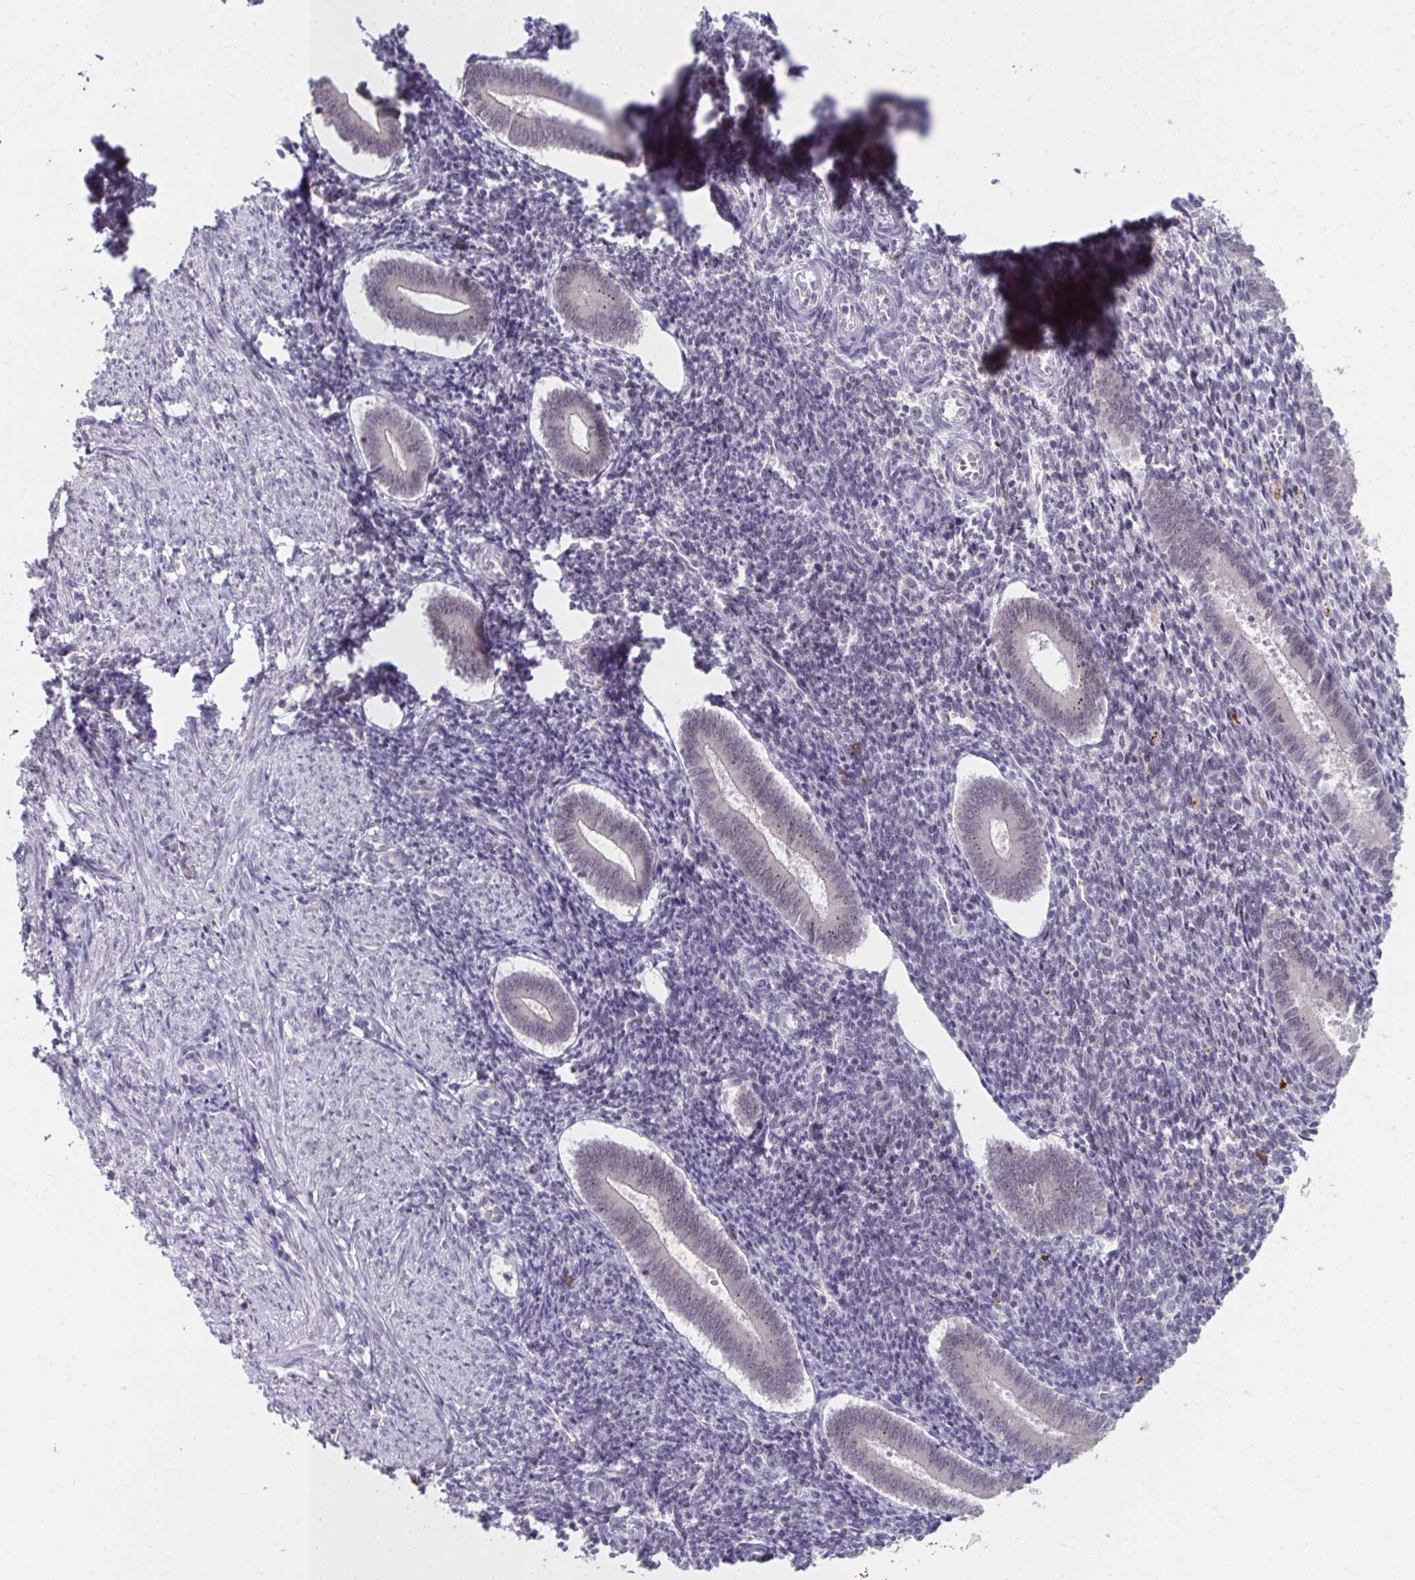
{"staining": {"intensity": "negative", "quantity": "none", "location": "none"}, "tissue": "endometrium", "cell_type": "Cells in endometrial stroma", "image_type": "normal", "snomed": [{"axis": "morphology", "description": "Normal tissue, NOS"}, {"axis": "topography", "description": "Endometrium"}], "caption": "A high-resolution histopathology image shows immunohistochemistry staining of unremarkable endometrium, which displays no significant expression in cells in endometrial stroma. (DAB immunohistochemistry with hematoxylin counter stain).", "gene": "NUP133", "patient": {"sex": "female", "age": 25}}